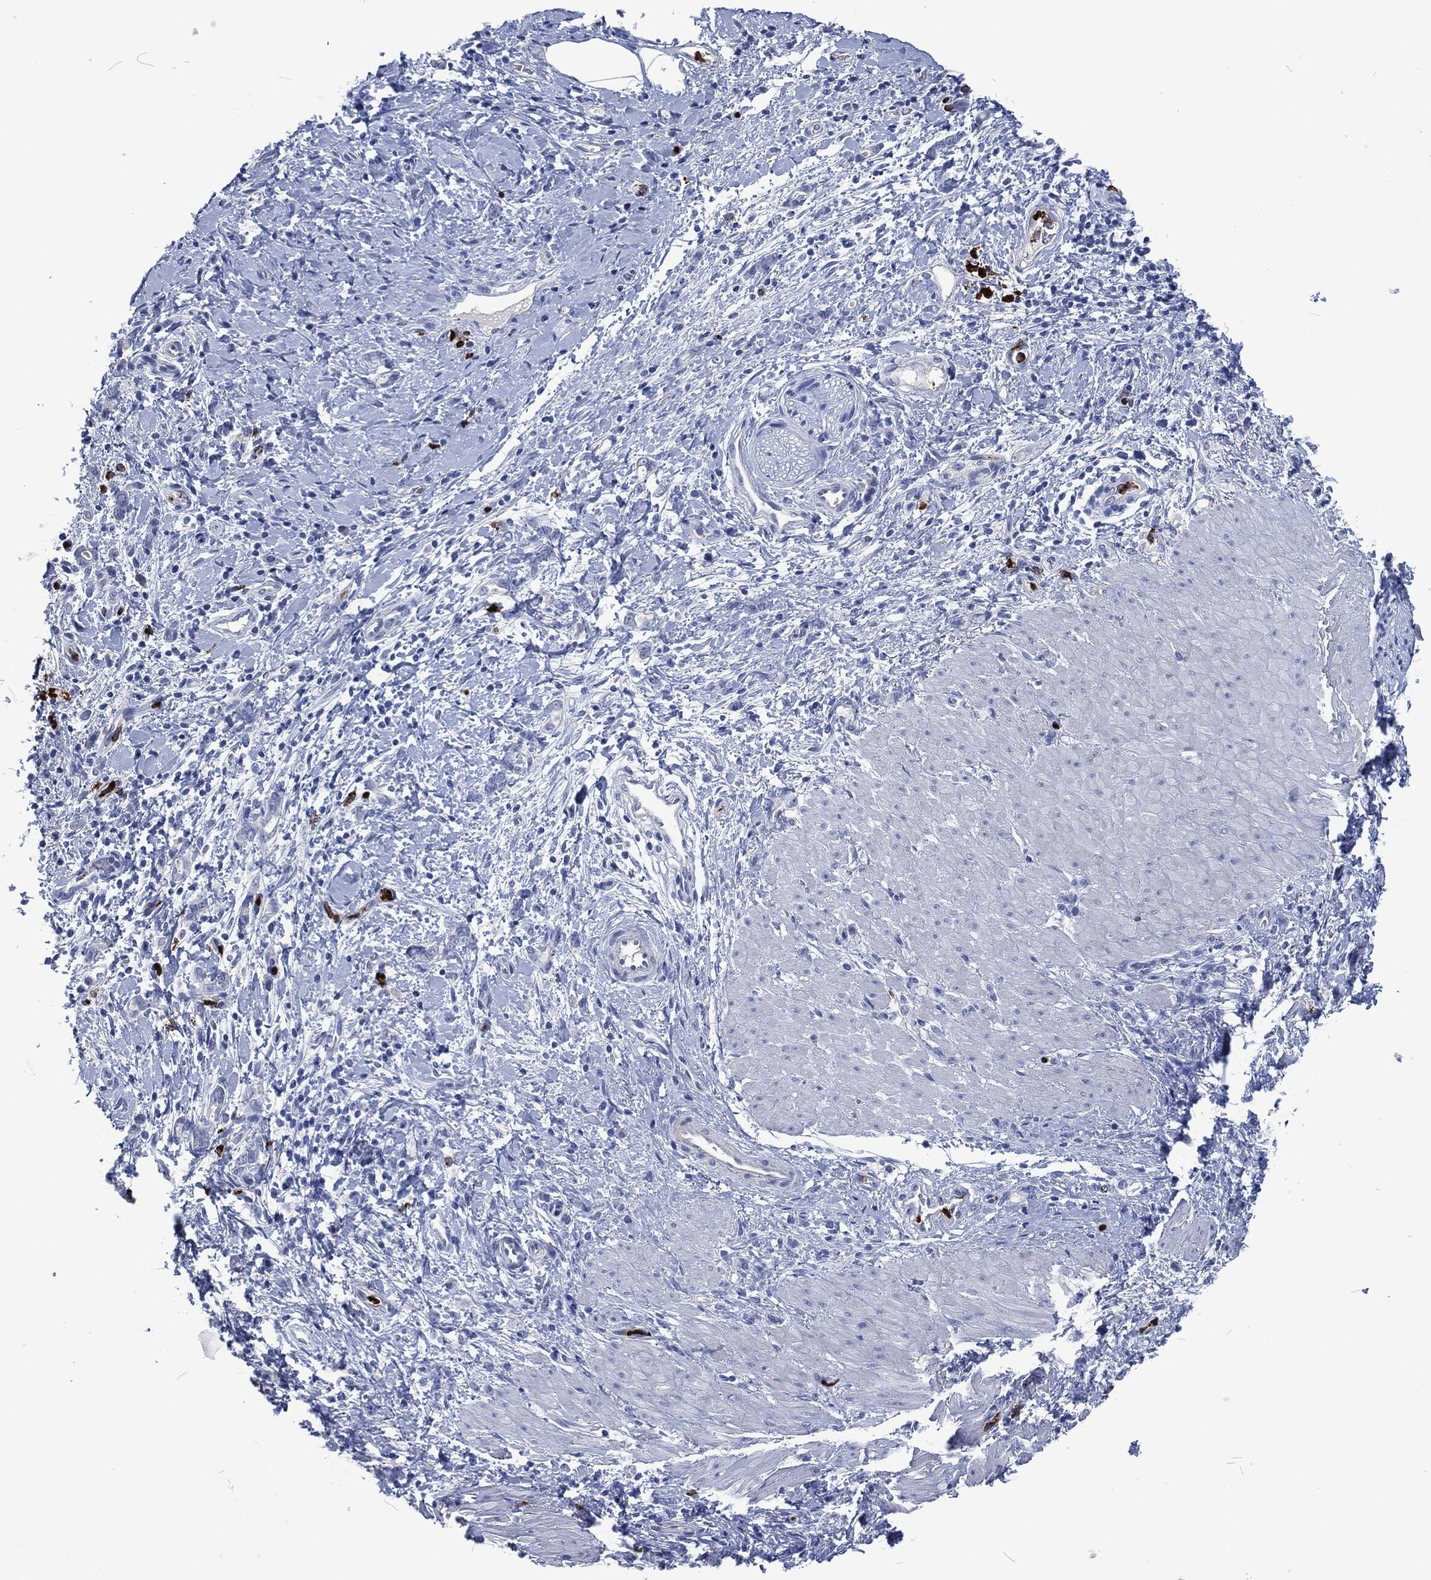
{"staining": {"intensity": "negative", "quantity": "none", "location": "none"}, "tissue": "stomach cancer", "cell_type": "Tumor cells", "image_type": "cancer", "snomed": [{"axis": "morphology", "description": "Normal tissue, NOS"}, {"axis": "morphology", "description": "Adenocarcinoma, NOS"}, {"axis": "topography", "description": "Stomach"}], "caption": "High power microscopy histopathology image of an immunohistochemistry micrograph of stomach adenocarcinoma, revealing no significant positivity in tumor cells.", "gene": "MPO", "patient": {"sex": "male", "age": 67}}